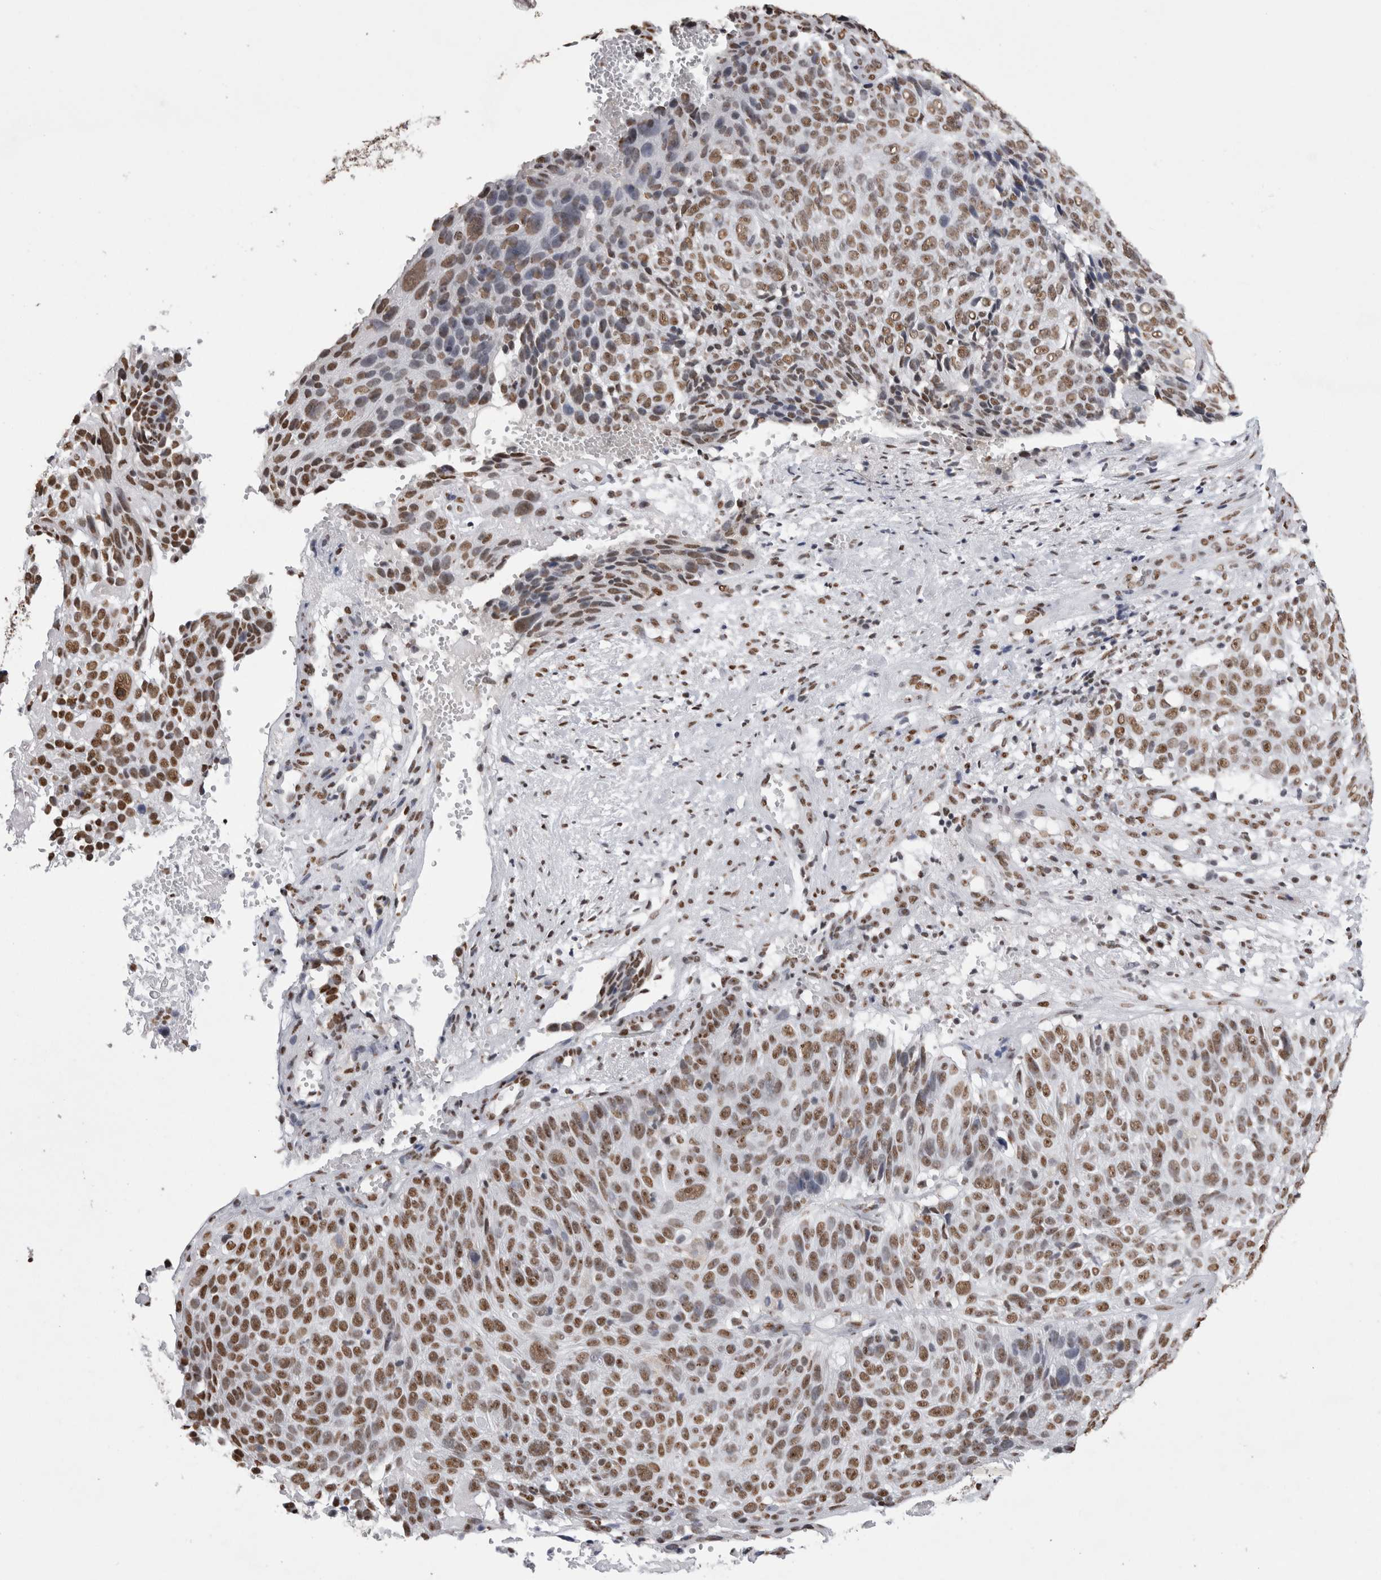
{"staining": {"intensity": "moderate", "quantity": ">75%", "location": "nuclear"}, "tissue": "cervical cancer", "cell_type": "Tumor cells", "image_type": "cancer", "snomed": [{"axis": "morphology", "description": "Squamous cell carcinoma, NOS"}, {"axis": "topography", "description": "Cervix"}], "caption": "The photomicrograph displays staining of cervical cancer, revealing moderate nuclear protein expression (brown color) within tumor cells.", "gene": "ALPK3", "patient": {"sex": "female", "age": 74}}